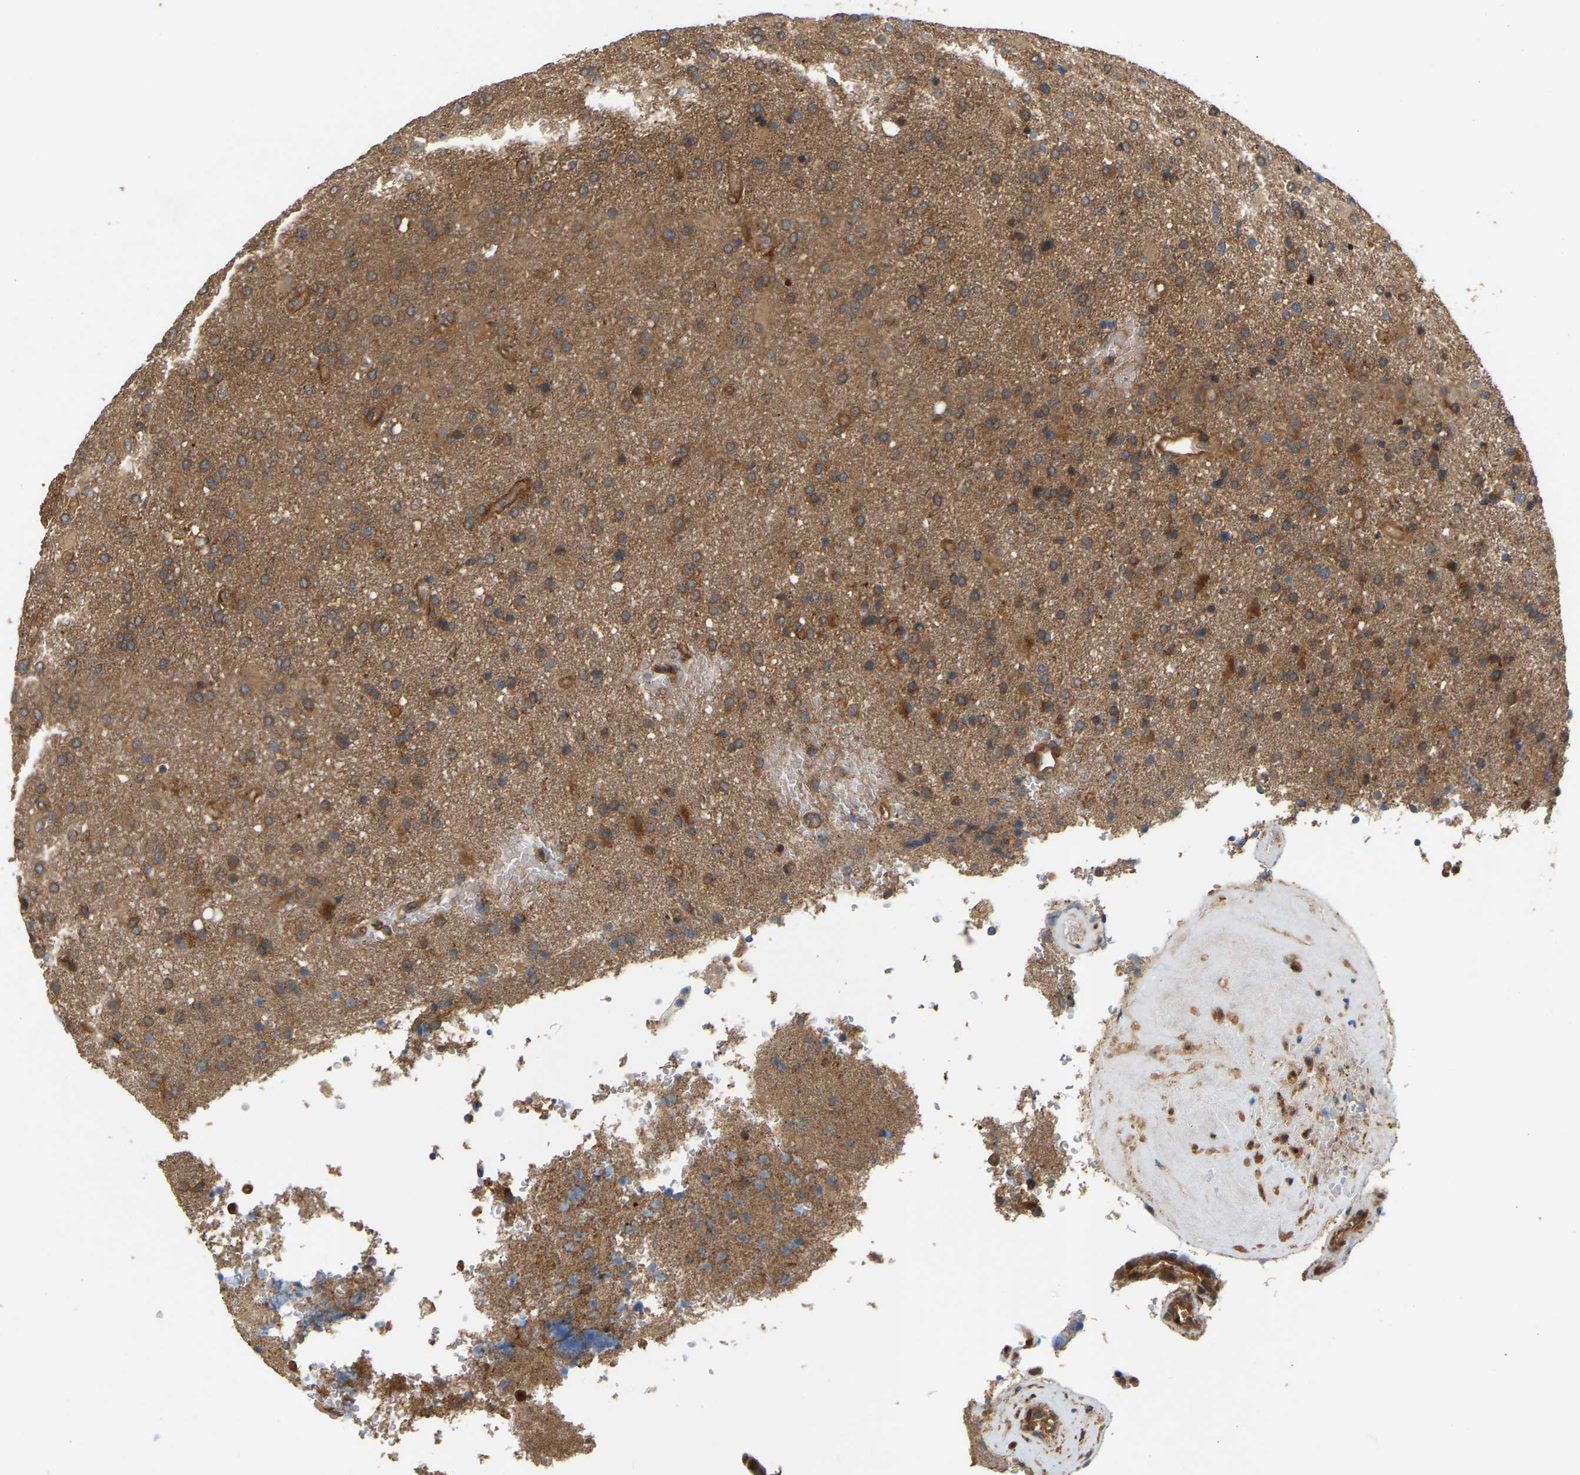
{"staining": {"intensity": "moderate", "quantity": ">75%", "location": "cytoplasmic/membranous"}, "tissue": "glioma", "cell_type": "Tumor cells", "image_type": "cancer", "snomed": [{"axis": "morphology", "description": "Normal tissue, NOS"}, {"axis": "morphology", "description": "Glioma, malignant, High grade"}, {"axis": "topography", "description": "Cerebral cortex"}], "caption": "Protein staining by immunohistochemistry (IHC) reveals moderate cytoplasmic/membranous positivity in about >75% of tumor cells in malignant high-grade glioma. The protein of interest is stained brown, and the nuclei are stained in blue (DAB (3,3'-diaminobenzidine) IHC with brightfield microscopy, high magnification).", "gene": "GOPC", "patient": {"sex": "male", "age": 75}}